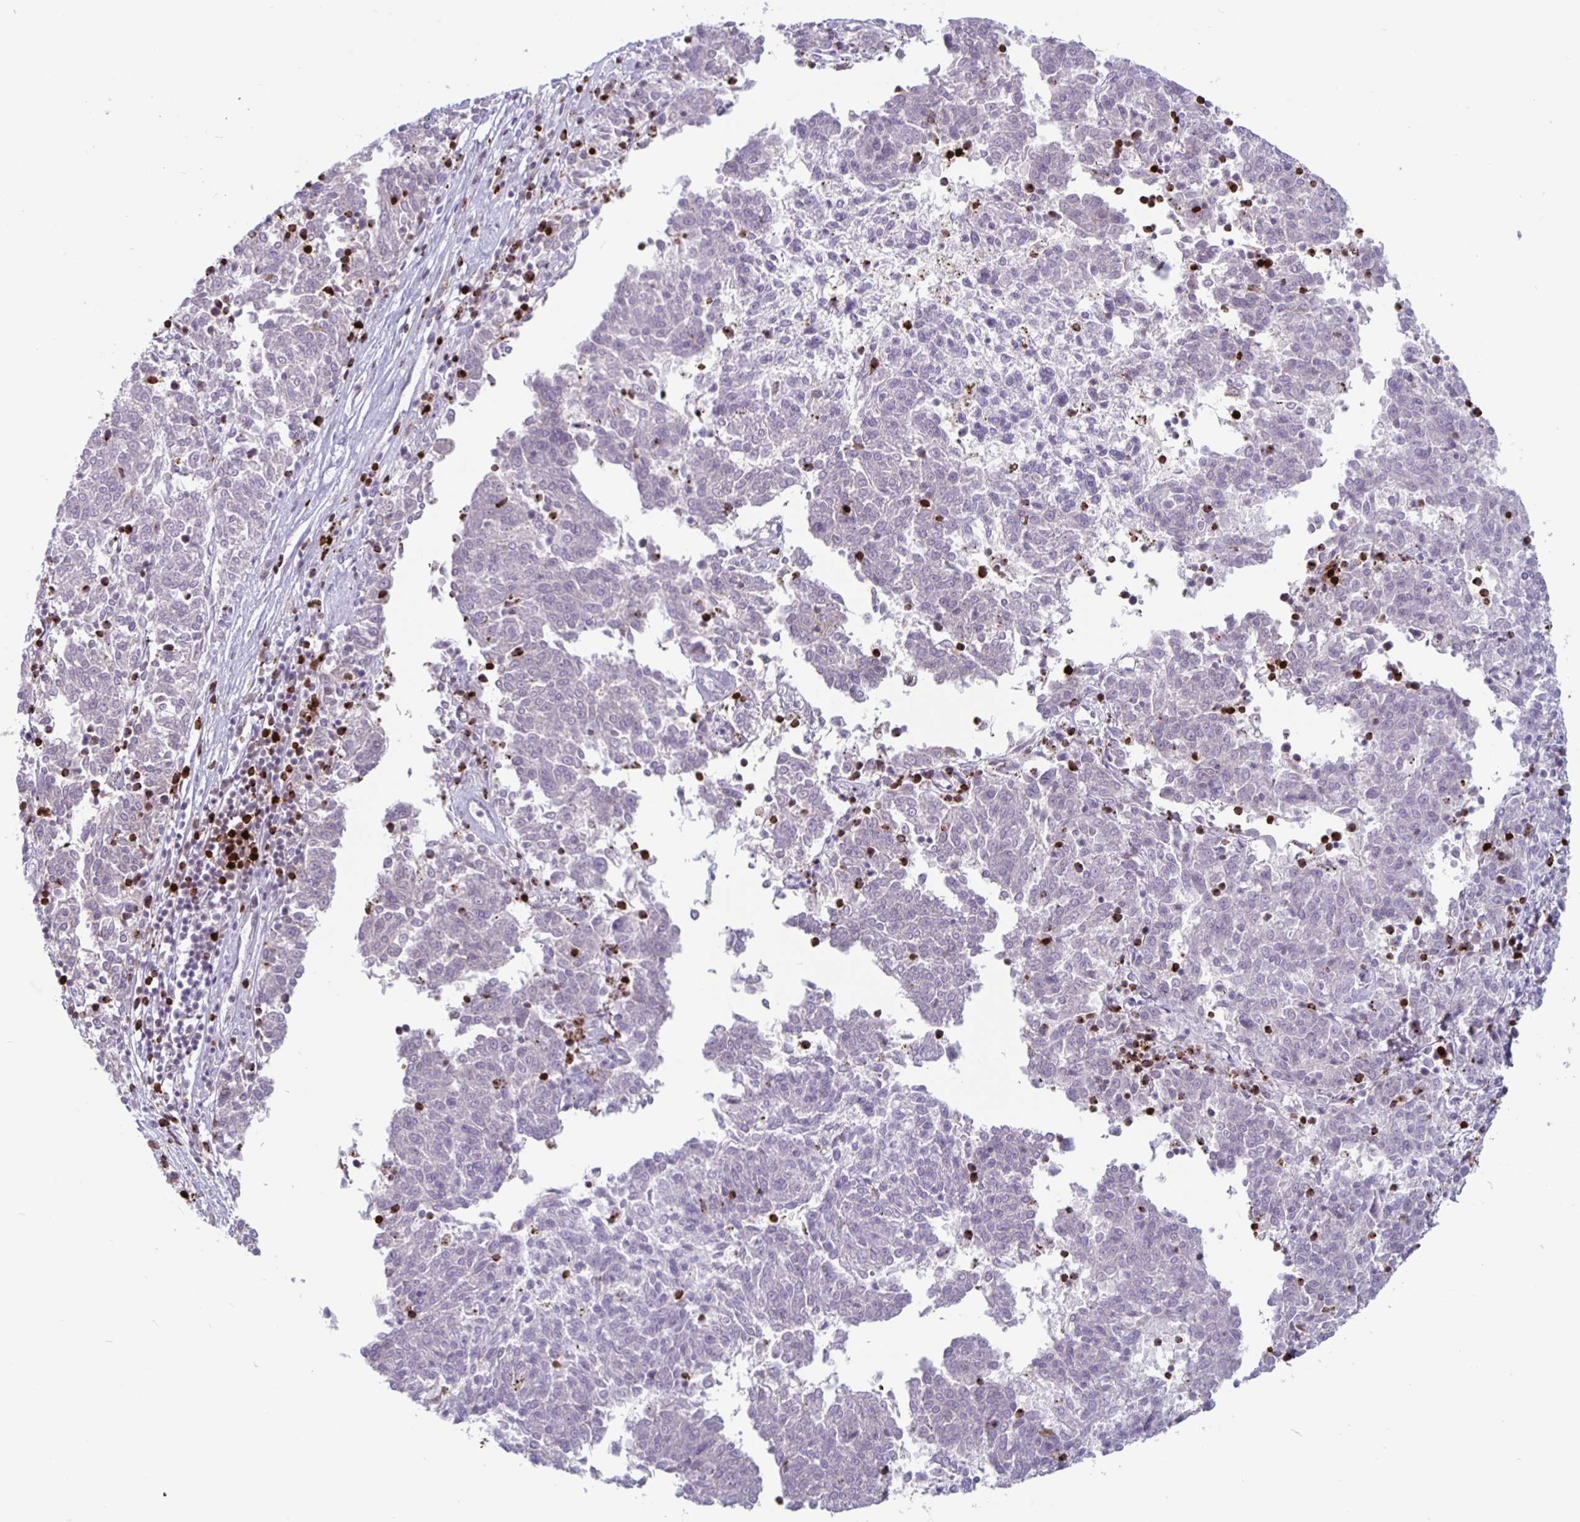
{"staining": {"intensity": "negative", "quantity": "none", "location": "none"}, "tissue": "melanoma", "cell_type": "Tumor cells", "image_type": "cancer", "snomed": [{"axis": "morphology", "description": "Malignant melanoma, NOS"}, {"axis": "topography", "description": "Skin"}], "caption": "IHC histopathology image of neoplastic tissue: human malignant melanoma stained with DAB (3,3'-diaminobenzidine) displays no significant protein staining in tumor cells. The staining is performed using DAB (3,3'-diaminobenzidine) brown chromogen with nuclei counter-stained in using hematoxylin.", "gene": "GZMK", "patient": {"sex": "female", "age": 72}}